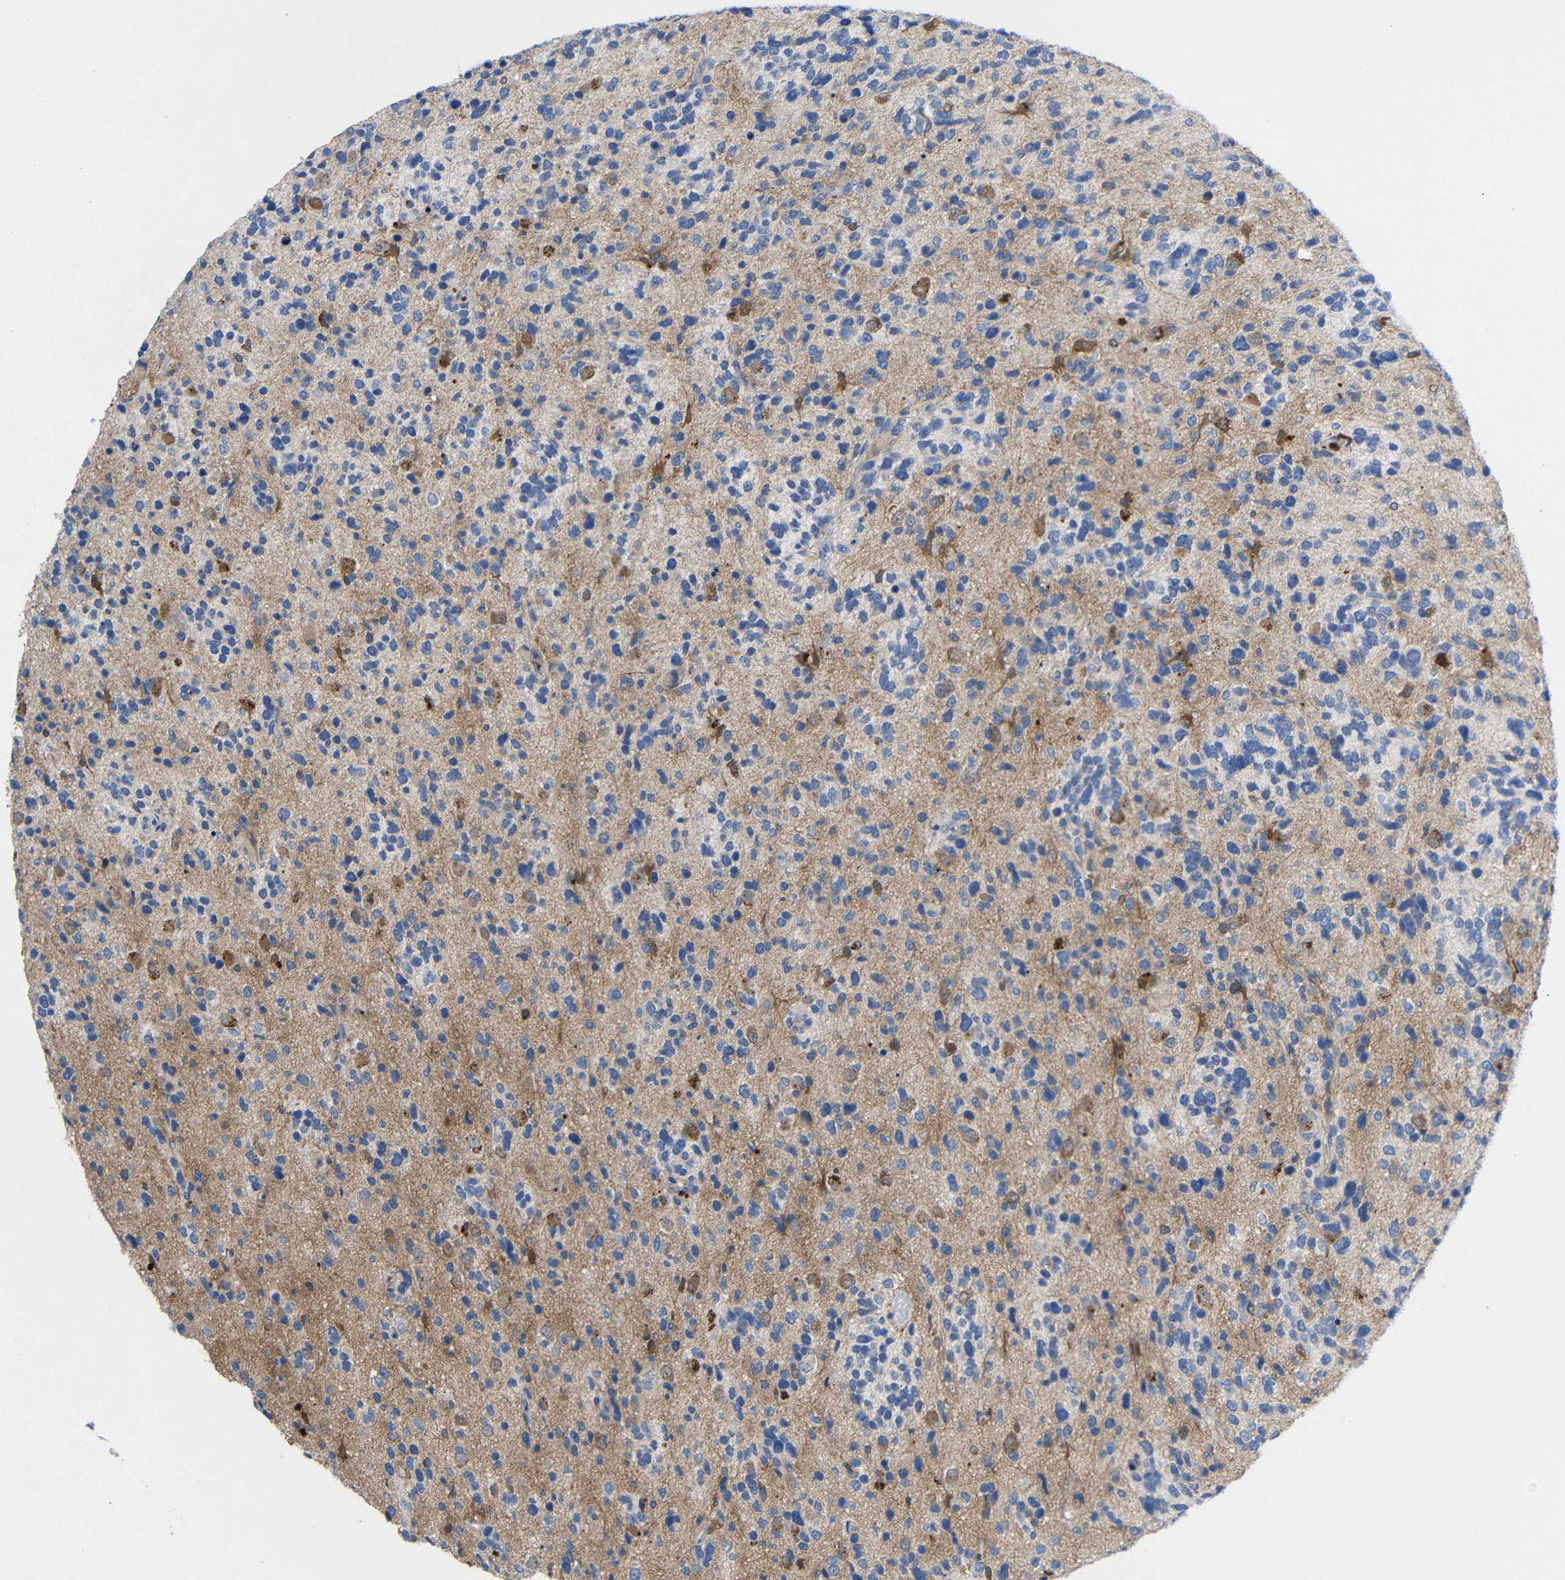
{"staining": {"intensity": "negative", "quantity": "none", "location": "none"}, "tissue": "glioma", "cell_type": "Tumor cells", "image_type": "cancer", "snomed": [{"axis": "morphology", "description": "Glioma, malignant, High grade"}, {"axis": "topography", "description": "Brain"}], "caption": "High power microscopy photomicrograph of an IHC image of high-grade glioma (malignant), revealing no significant staining in tumor cells.", "gene": "PEBP1", "patient": {"sex": "female", "age": 58}}